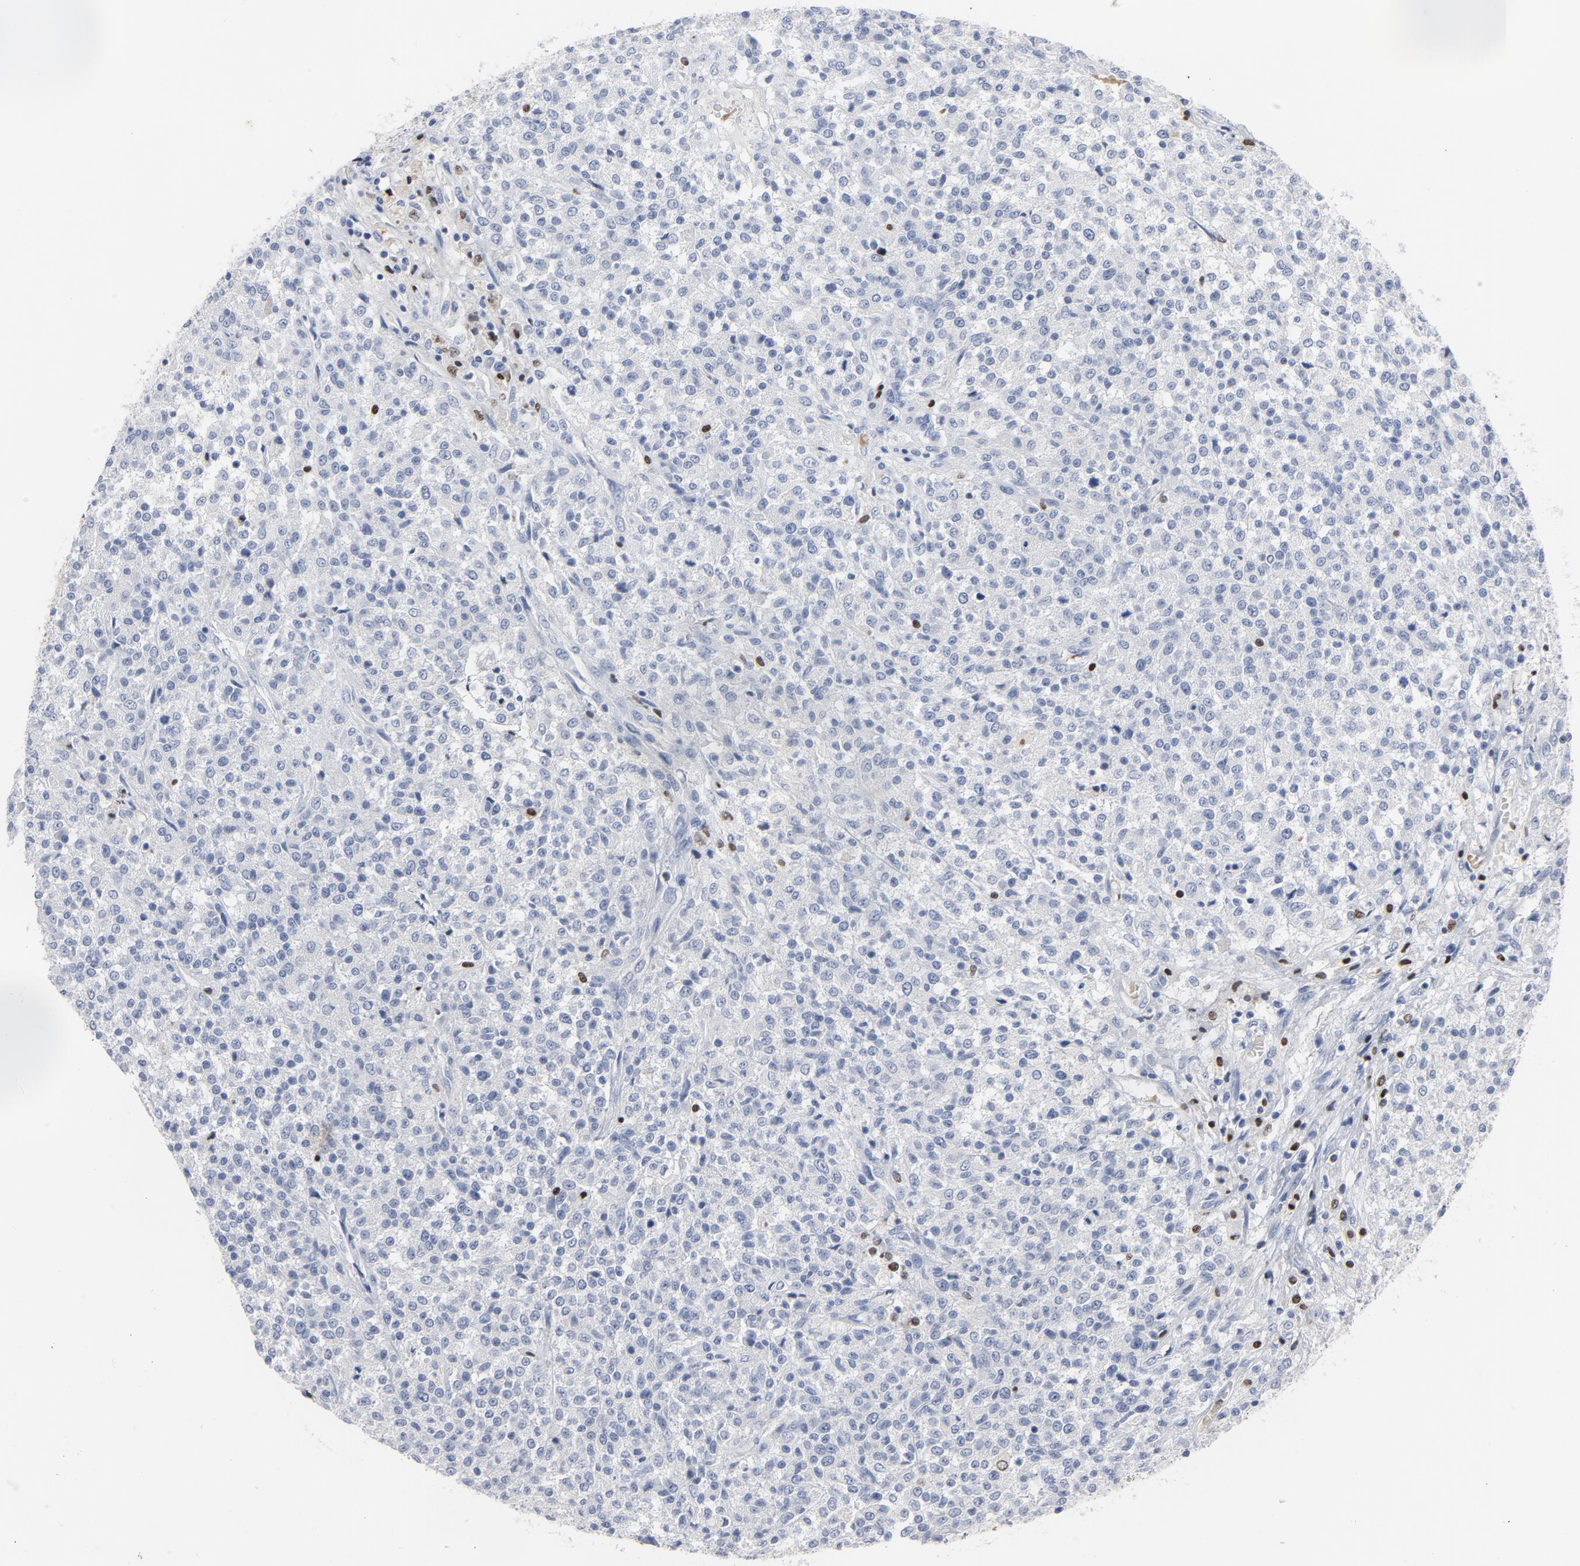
{"staining": {"intensity": "negative", "quantity": "none", "location": "none"}, "tissue": "testis cancer", "cell_type": "Tumor cells", "image_type": "cancer", "snomed": [{"axis": "morphology", "description": "Seminoma, NOS"}, {"axis": "topography", "description": "Testis"}], "caption": "IHC histopathology image of testis seminoma stained for a protein (brown), which reveals no expression in tumor cells.", "gene": "SPI1", "patient": {"sex": "male", "age": 59}}